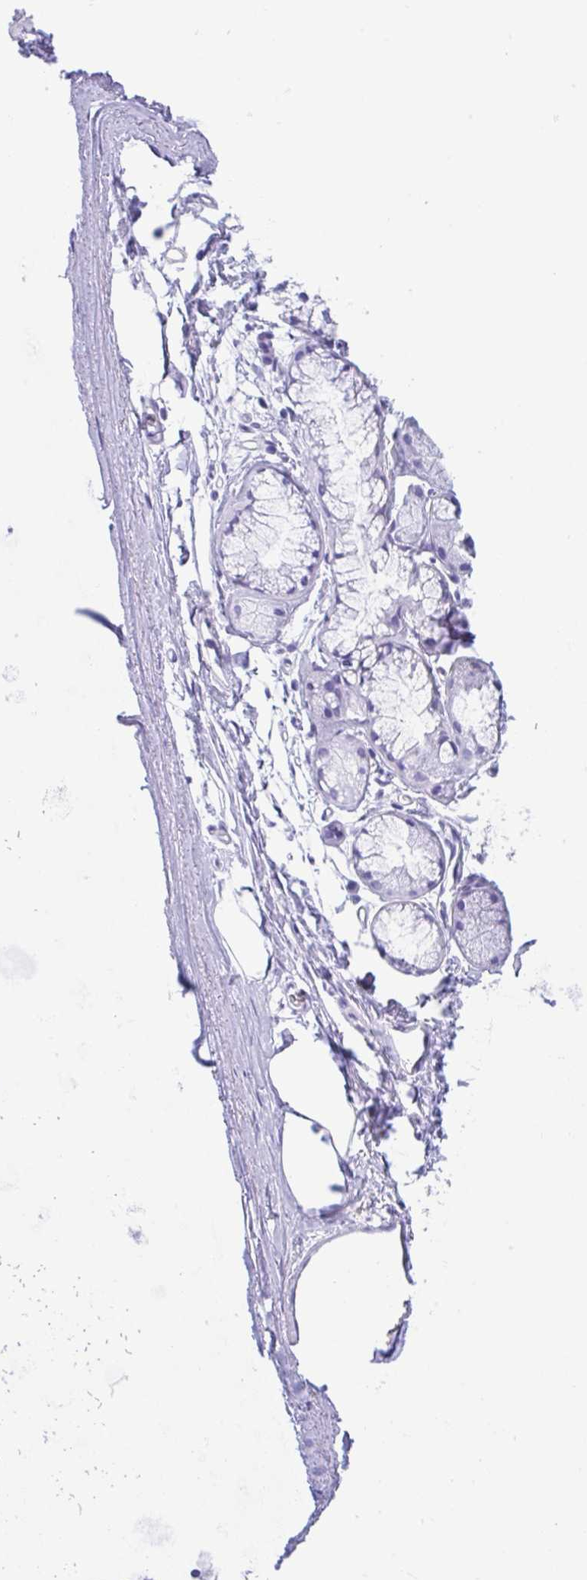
{"staining": {"intensity": "negative", "quantity": "none", "location": "none"}, "tissue": "adipose tissue", "cell_type": "Adipocytes", "image_type": "normal", "snomed": [{"axis": "morphology", "description": "Normal tissue, NOS"}, {"axis": "topography", "description": "Lymph node"}, {"axis": "topography", "description": "Cartilage tissue"}, {"axis": "topography", "description": "Bronchus"}], "caption": "IHC photomicrograph of normal human adipose tissue stained for a protein (brown), which exhibits no positivity in adipocytes. The staining is performed using DAB brown chromogen with nuclei counter-stained in using hematoxylin.", "gene": "CPA1", "patient": {"sex": "female", "age": 70}}